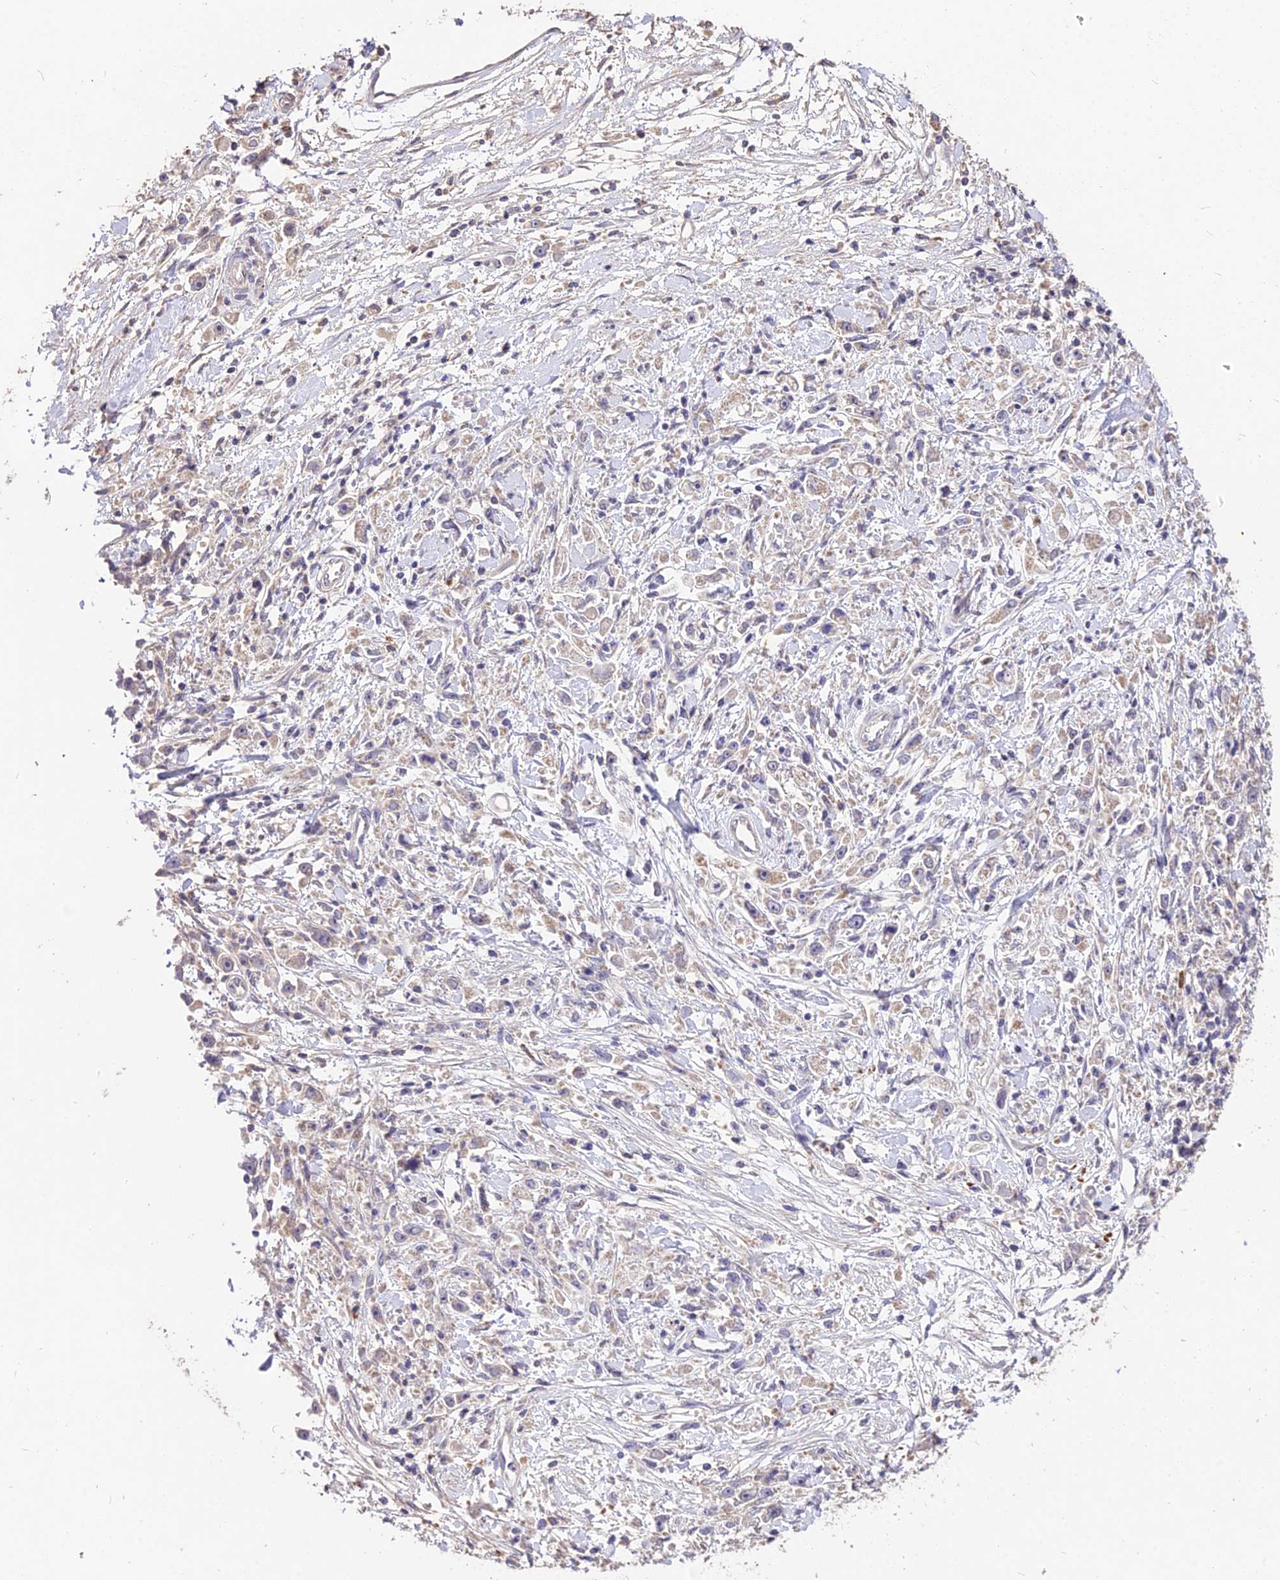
{"staining": {"intensity": "weak", "quantity": "<25%", "location": "cytoplasmic/membranous"}, "tissue": "stomach cancer", "cell_type": "Tumor cells", "image_type": "cancer", "snomed": [{"axis": "morphology", "description": "Adenocarcinoma, NOS"}, {"axis": "topography", "description": "Stomach"}], "caption": "Immunohistochemistry (IHC) photomicrograph of neoplastic tissue: stomach cancer (adenocarcinoma) stained with DAB shows no significant protein staining in tumor cells.", "gene": "SDHD", "patient": {"sex": "female", "age": 59}}